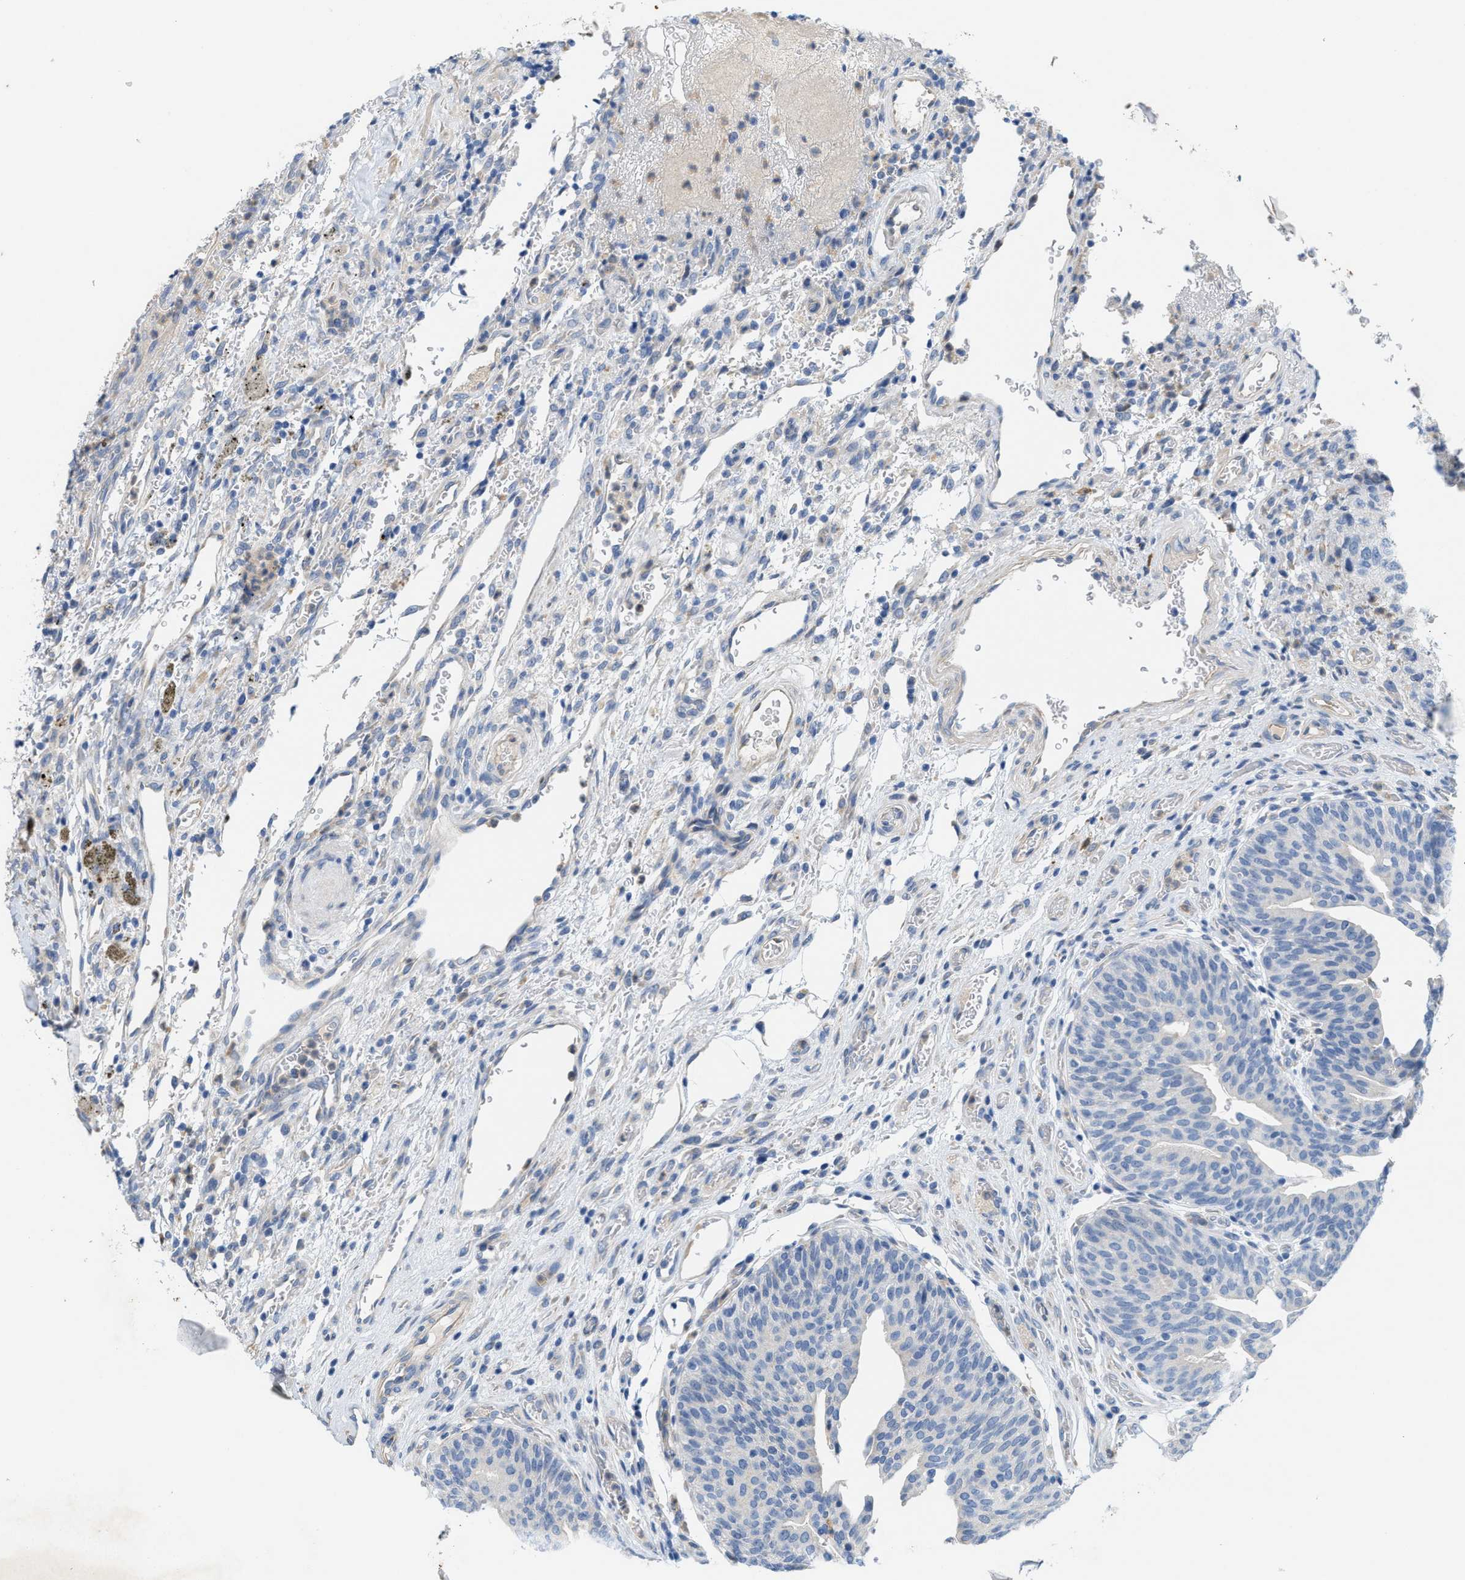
{"staining": {"intensity": "negative", "quantity": "none", "location": "none"}, "tissue": "urothelial cancer", "cell_type": "Tumor cells", "image_type": "cancer", "snomed": [{"axis": "morphology", "description": "Urothelial carcinoma, Low grade"}, {"axis": "morphology", "description": "Urothelial carcinoma, High grade"}, {"axis": "topography", "description": "Urinary bladder"}], "caption": "Immunohistochemical staining of urothelial carcinoma (high-grade) exhibits no significant staining in tumor cells. Brightfield microscopy of IHC stained with DAB (3,3'-diaminobenzidine) (brown) and hematoxylin (blue), captured at high magnification.", "gene": "CPA2", "patient": {"sex": "male", "age": 35}}